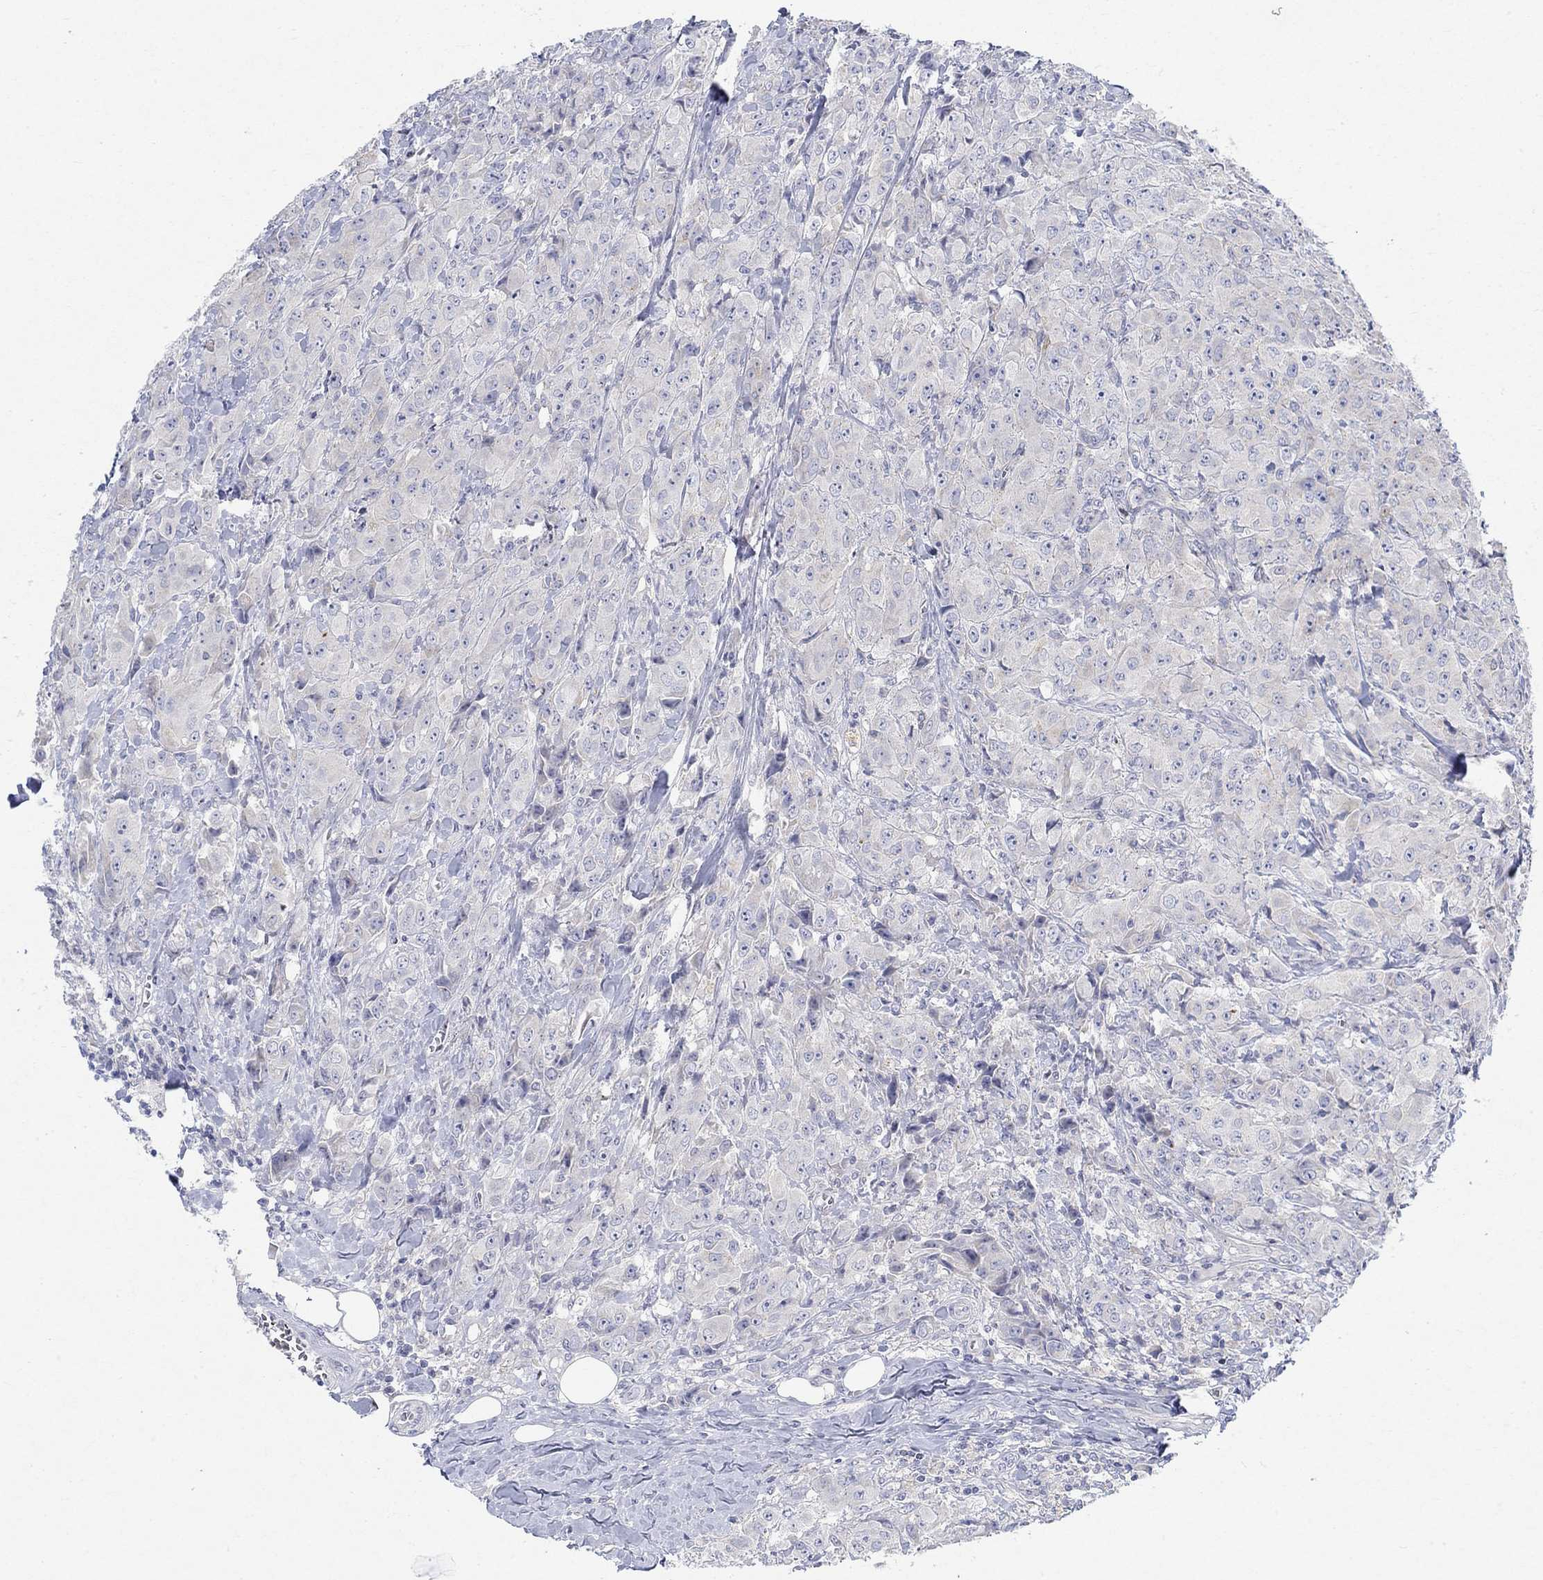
{"staining": {"intensity": "negative", "quantity": "none", "location": "none"}, "tissue": "breast cancer", "cell_type": "Tumor cells", "image_type": "cancer", "snomed": [{"axis": "morphology", "description": "Duct carcinoma"}, {"axis": "topography", "description": "Breast"}], "caption": "A high-resolution image shows immunohistochemistry (IHC) staining of breast cancer (intraductal carcinoma), which exhibits no significant staining in tumor cells.", "gene": "NAV3", "patient": {"sex": "female", "age": 43}}